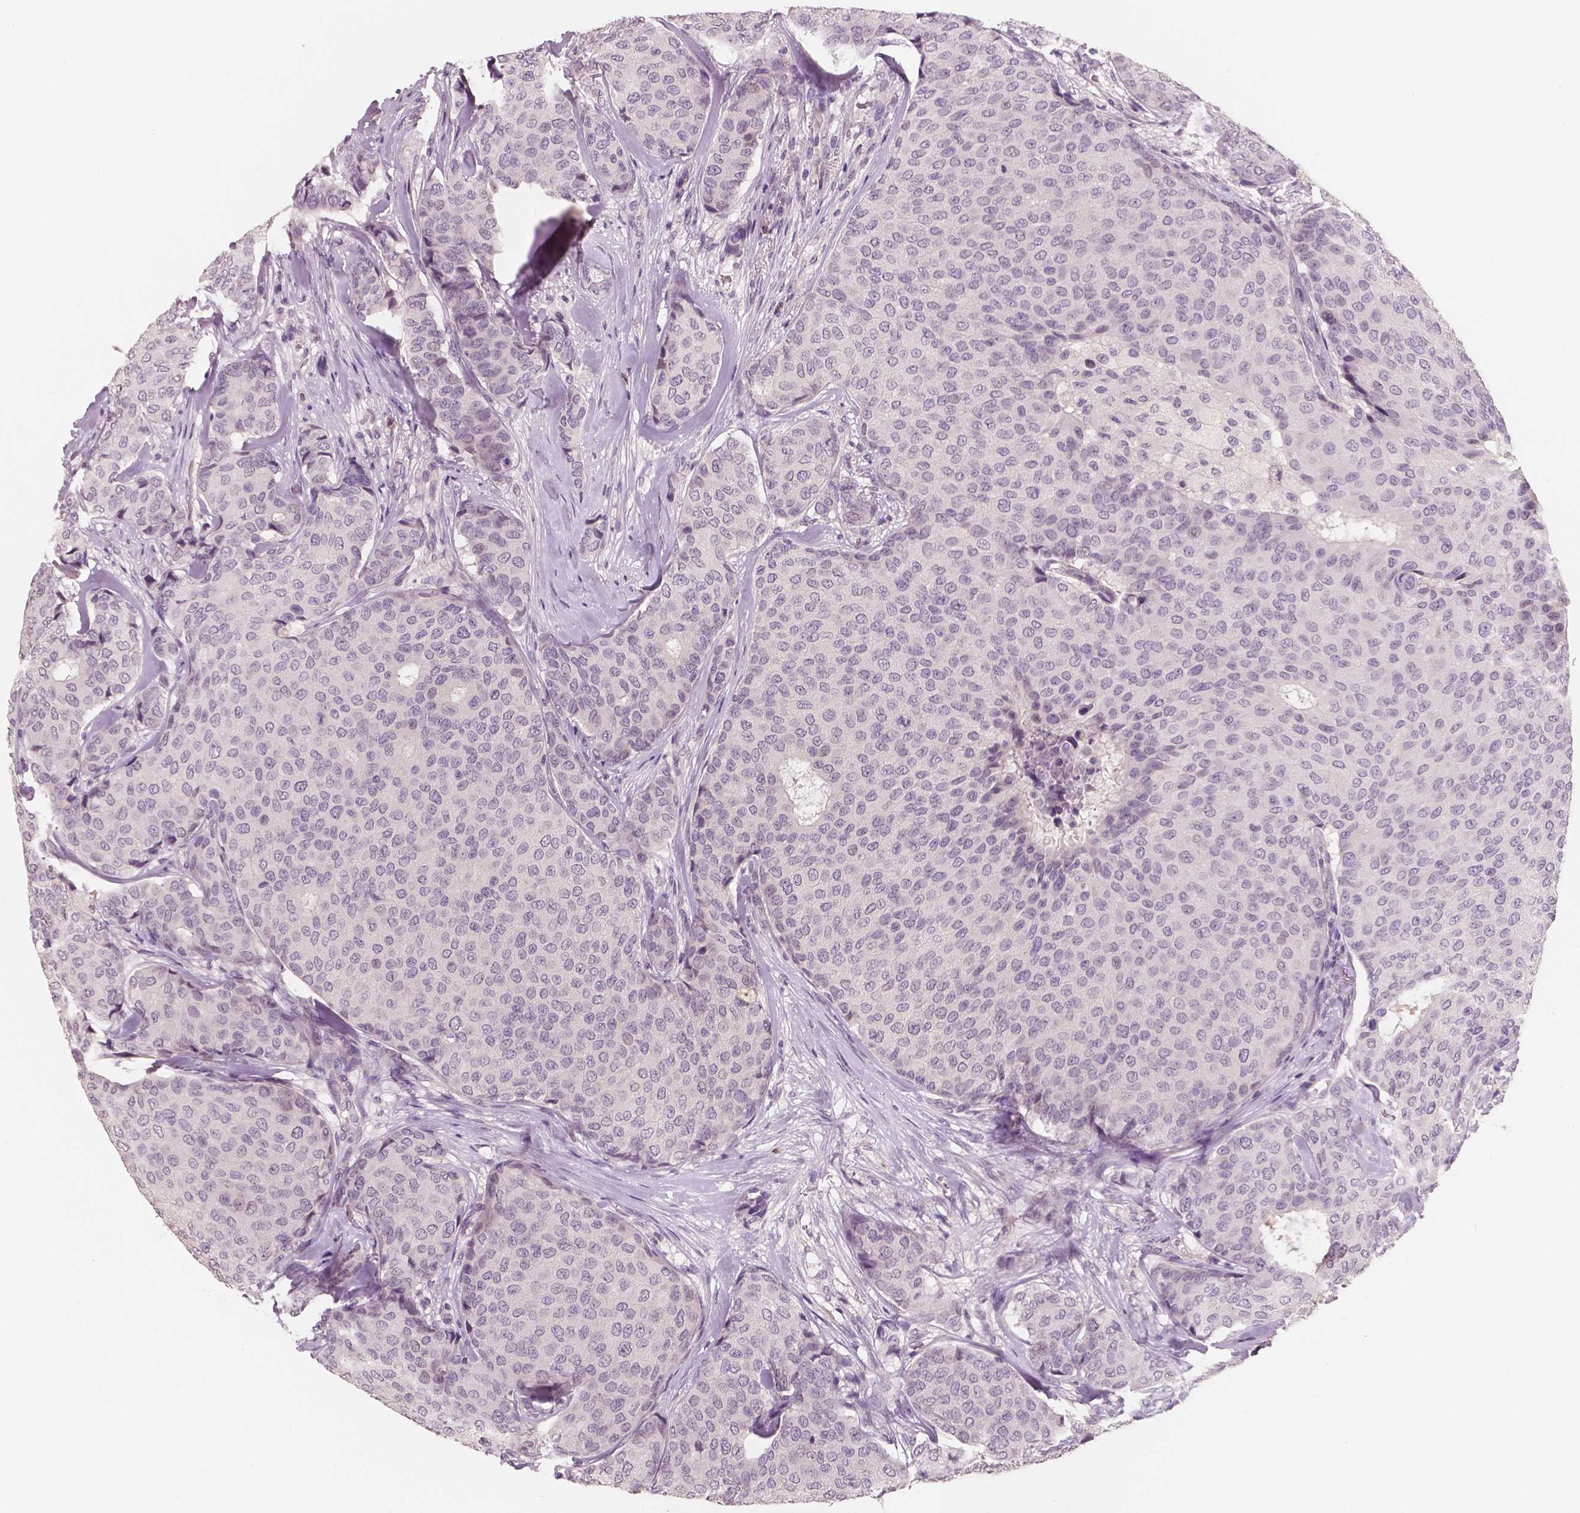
{"staining": {"intensity": "negative", "quantity": "none", "location": "none"}, "tissue": "breast cancer", "cell_type": "Tumor cells", "image_type": "cancer", "snomed": [{"axis": "morphology", "description": "Duct carcinoma"}, {"axis": "topography", "description": "Breast"}], "caption": "Protein analysis of breast cancer (invasive ductal carcinoma) reveals no significant staining in tumor cells. The staining was performed using DAB to visualize the protein expression in brown, while the nuclei were stained in blue with hematoxylin (Magnification: 20x).", "gene": "KIT", "patient": {"sex": "female", "age": 75}}